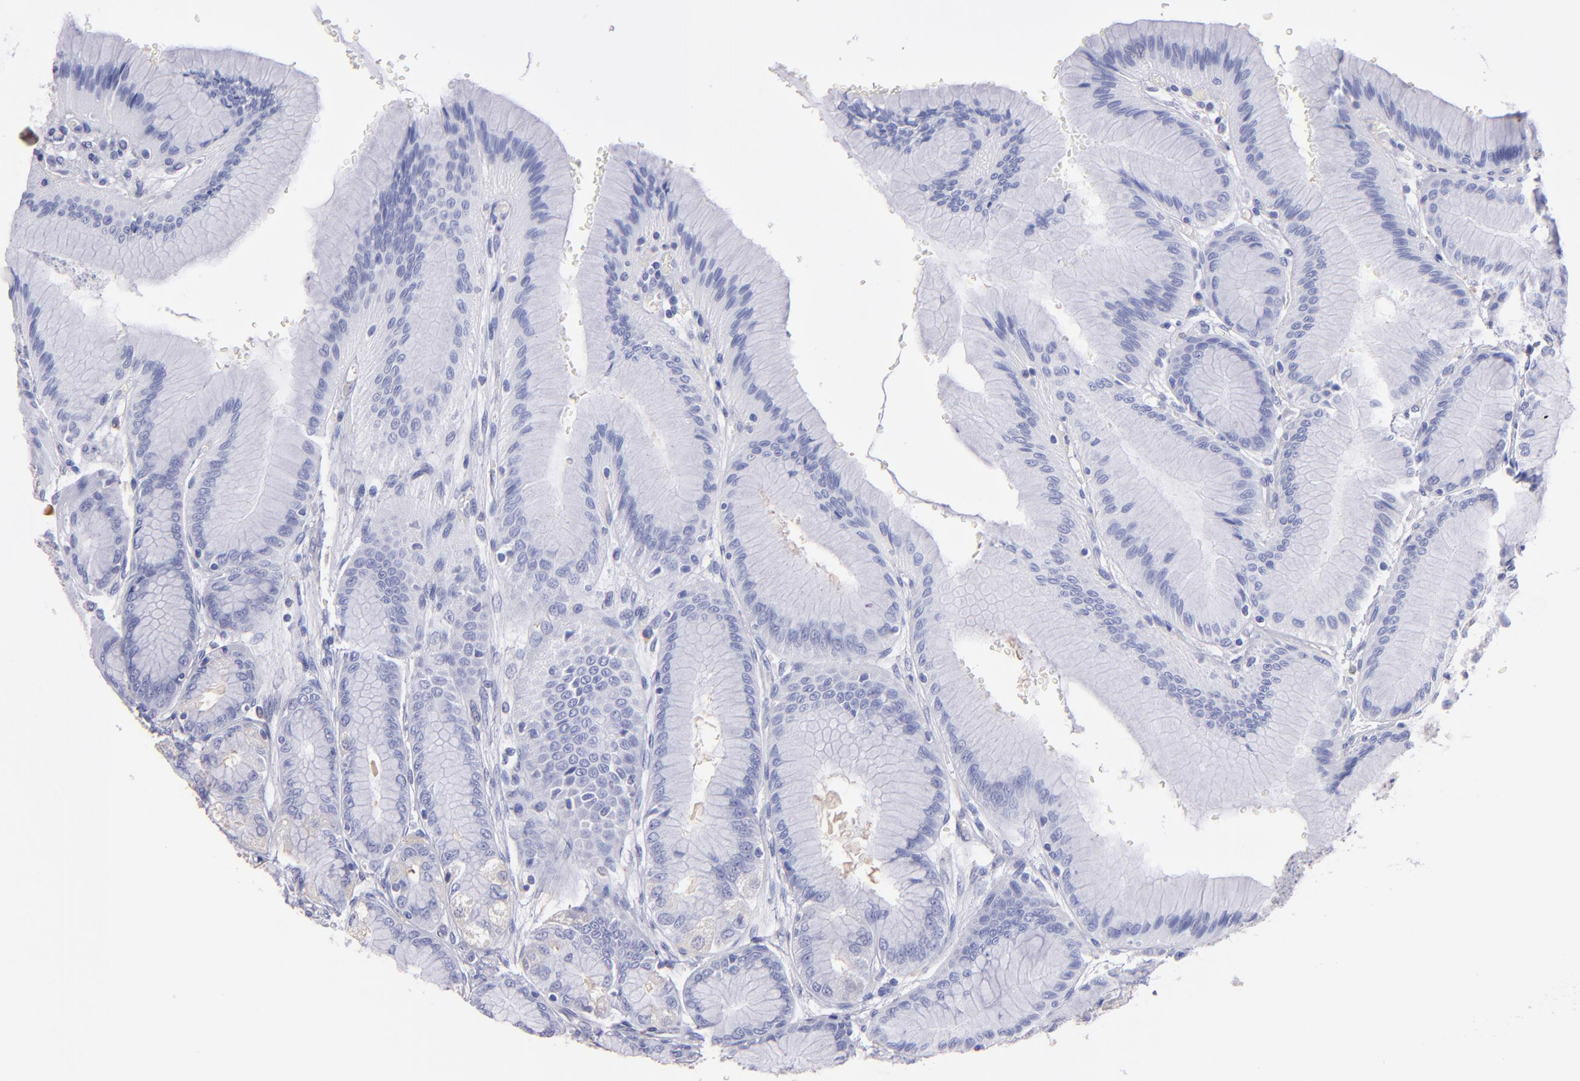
{"staining": {"intensity": "negative", "quantity": "none", "location": "none"}, "tissue": "stomach", "cell_type": "Glandular cells", "image_type": "normal", "snomed": [{"axis": "morphology", "description": "Normal tissue, NOS"}, {"axis": "morphology", "description": "Adenocarcinoma, NOS"}, {"axis": "topography", "description": "Stomach"}, {"axis": "topography", "description": "Stomach, lower"}], "caption": "Immunohistochemistry (IHC) of unremarkable stomach displays no expression in glandular cells. (Immunohistochemistry, brightfield microscopy, high magnification).", "gene": "TG", "patient": {"sex": "female", "age": 65}}